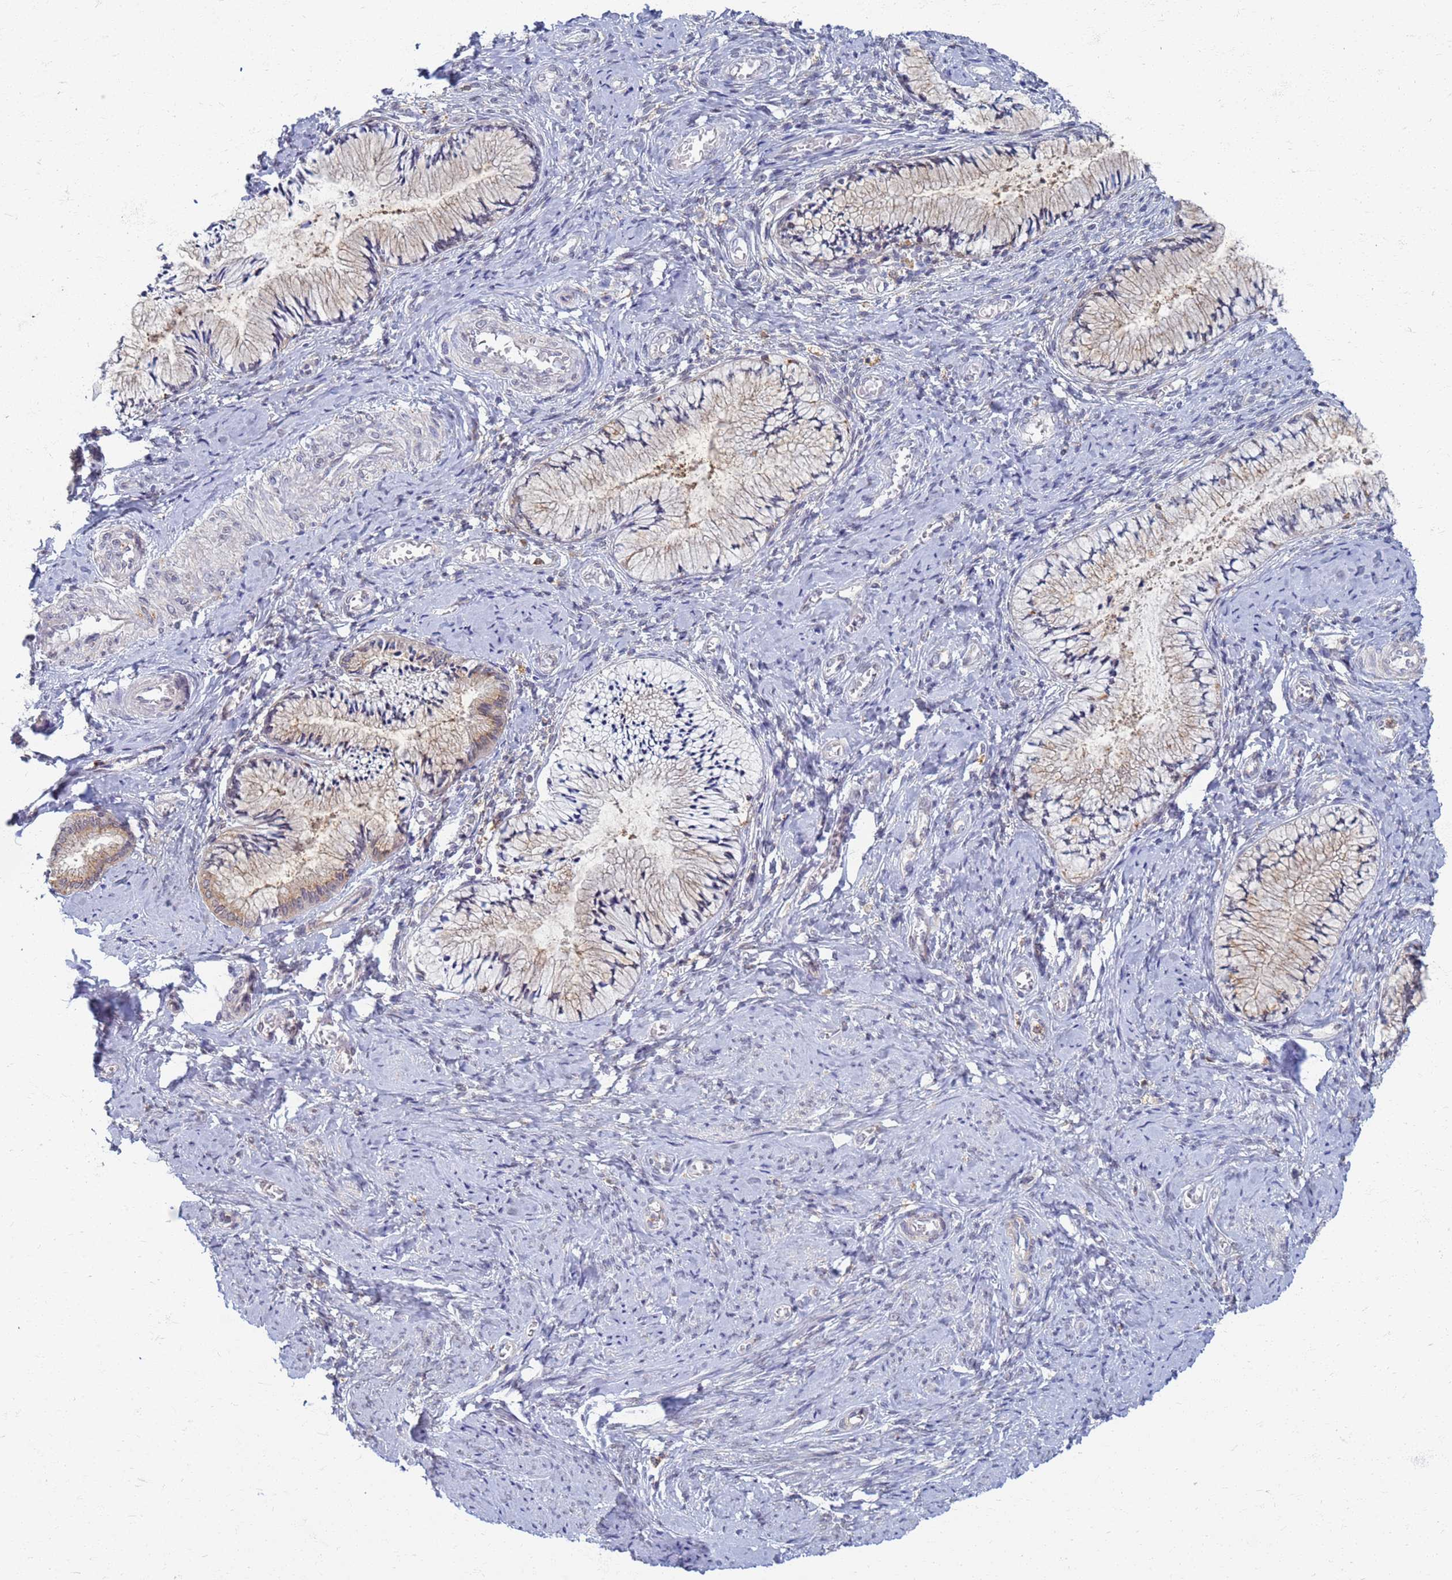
{"staining": {"intensity": "weak", "quantity": "25%-75%", "location": "cytoplasmic/membranous"}, "tissue": "cervix", "cell_type": "Glandular cells", "image_type": "normal", "snomed": [{"axis": "morphology", "description": "Normal tissue, NOS"}, {"axis": "topography", "description": "Cervix"}], "caption": "Immunohistochemistry (IHC) image of benign cervix stained for a protein (brown), which reveals low levels of weak cytoplasmic/membranous positivity in approximately 25%-75% of glandular cells.", "gene": "ATP6V1E1", "patient": {"sex": "female", "age": 42}}